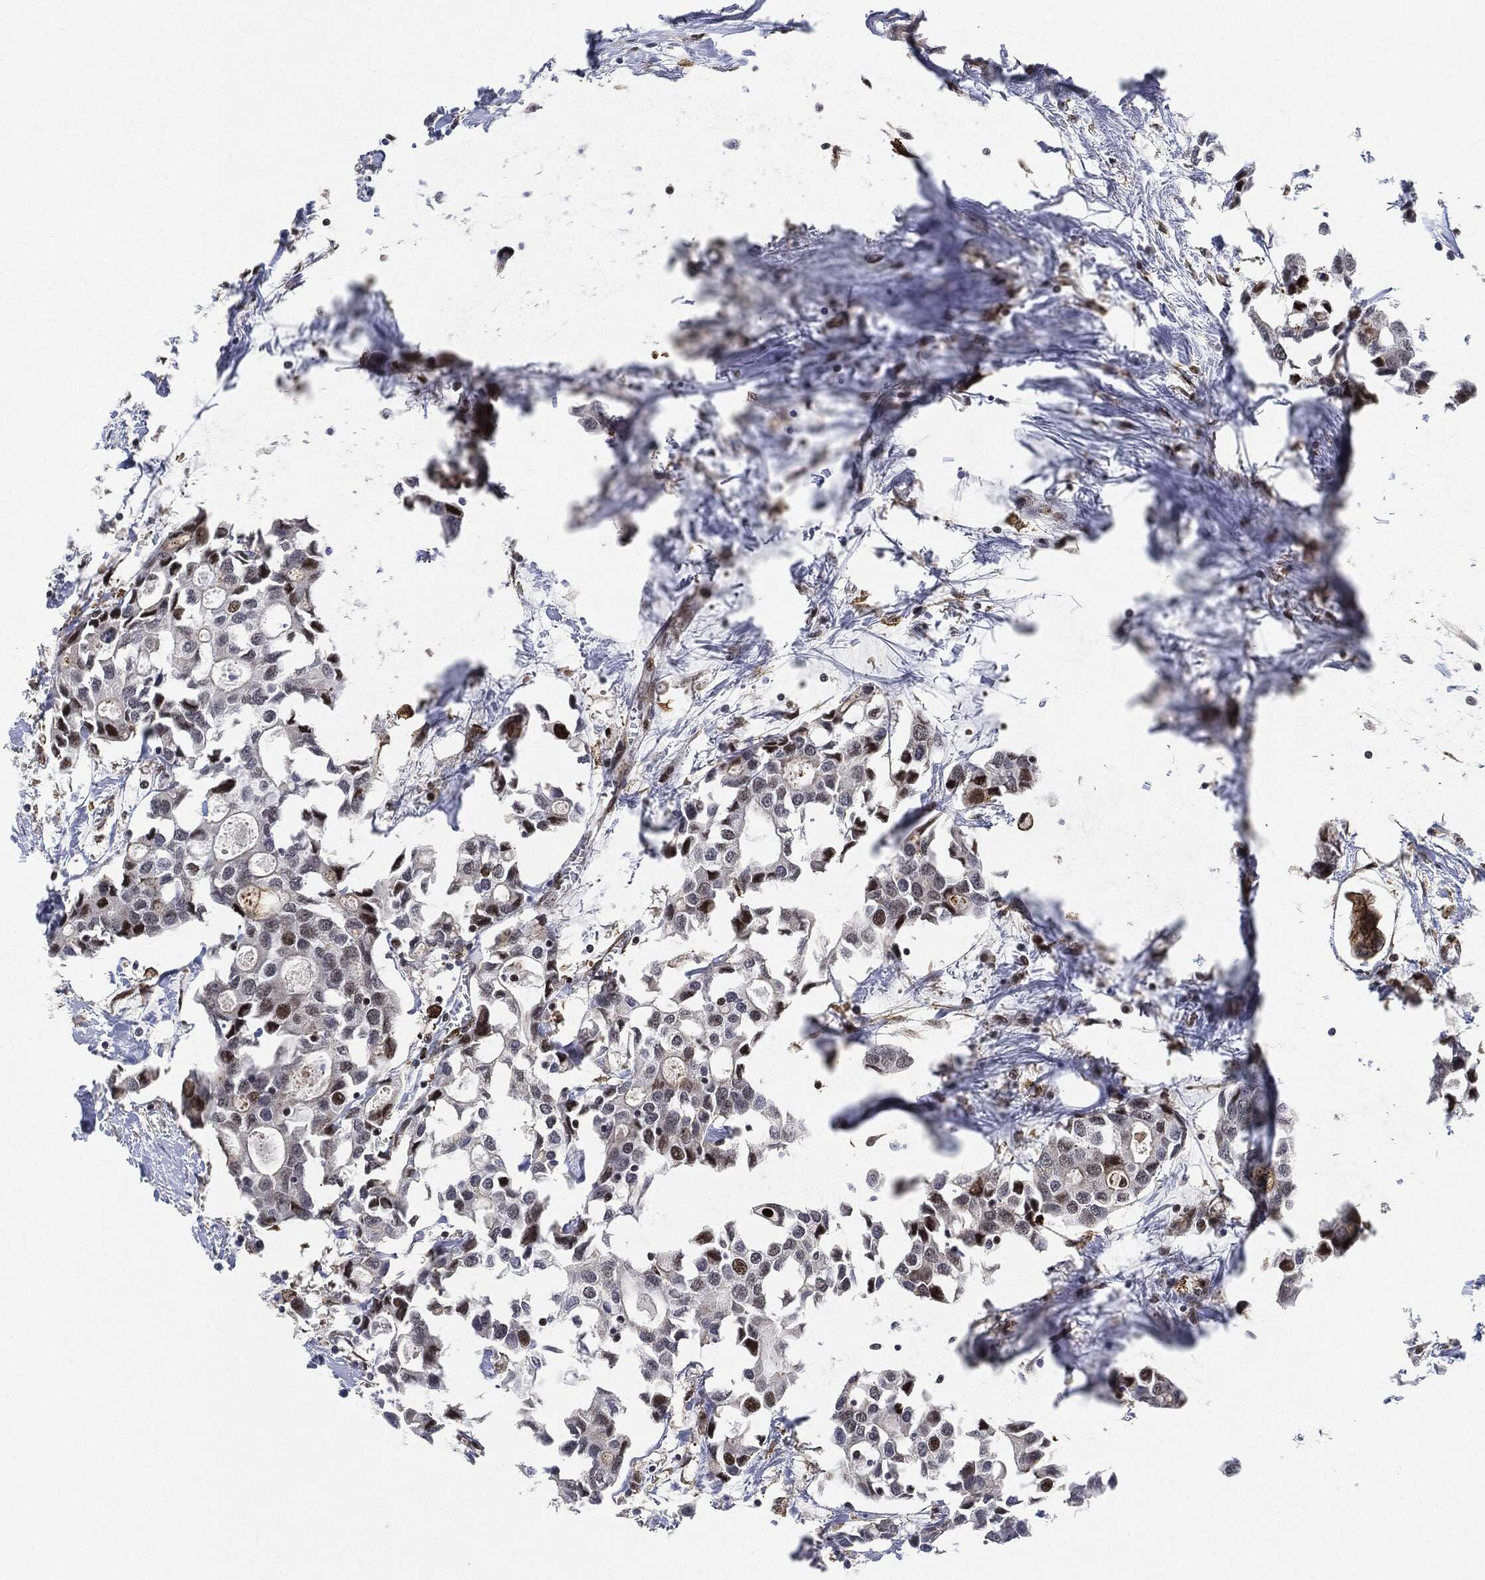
{"staining": {"intensity": "strong", "quantity": "<25%", "location": "nuclear"}, "tissue": "breast cancer", "cell_type": "Tumor cells", "image_type": "cancer", "snomed": [{"axis": "morphology", "description": "Duct carcinoma"}, {"axis": "topography", "description": "Breast"}], "caption": "This image displays IHC staining of breast cancer, with medium strong nuclear staining in about <25% of tumor cells.", "gene": "NANOS3", "patient": {"sex": "female", "age": 83}}